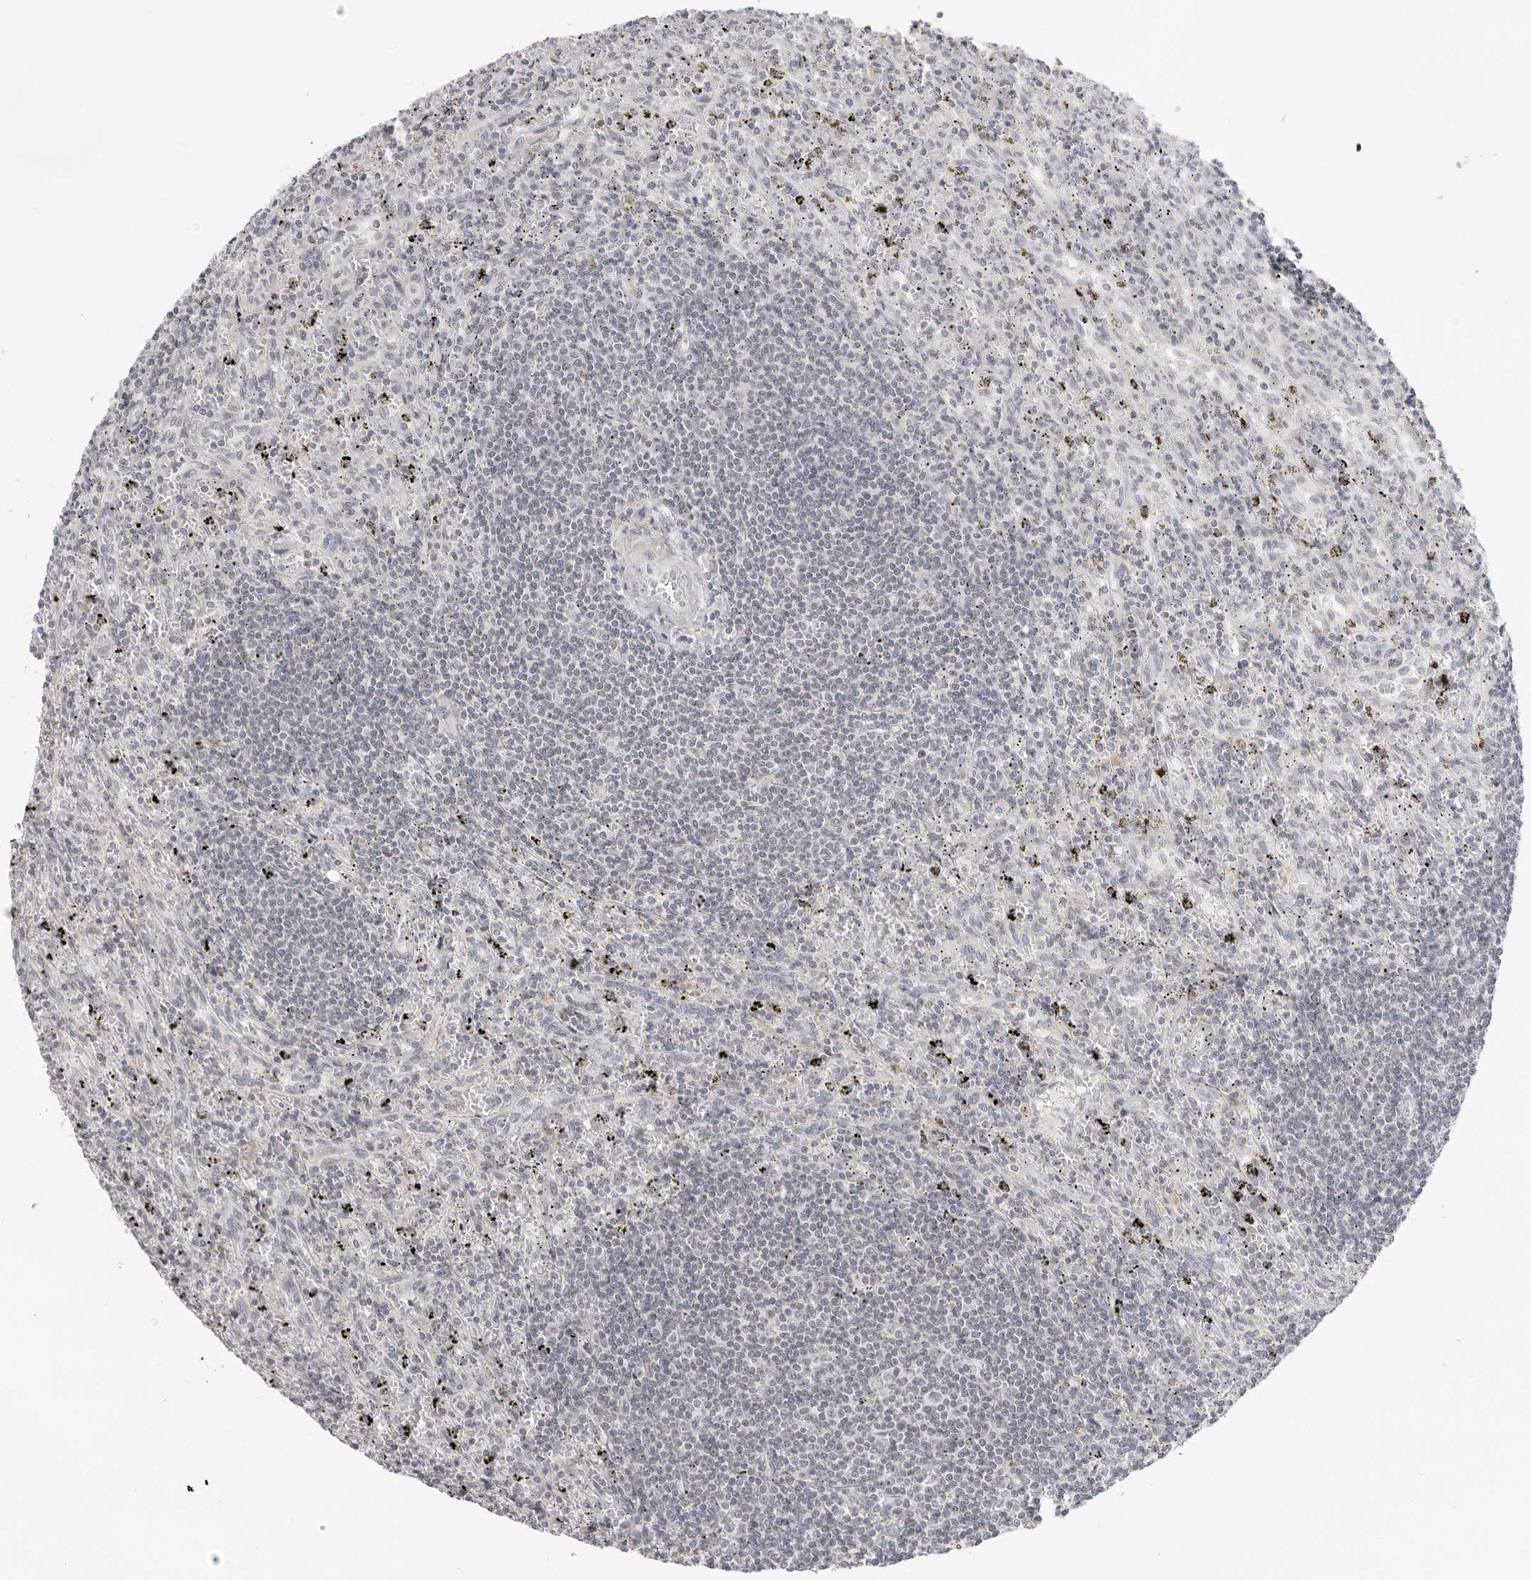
{"staining": {"intensity": "negative", "quantity": "none", "location": "none"}, "tissue": "lymphoma", "cell_type": "Tumor cells", "image_type": "cancer", "snomed": [{"axis": "morphology", "description": "Malignant lymphoma, non-Hodgkin's type, Low grade"}, {"axis": "topography", "description": "Spleen"}], "caption": "An immunohistochemistry (IHC) histopathology image of lymphoma is shown. There is no staining in tumor cells of lymphoma. (Immunohistochemistry (ihc), brightfield microscopy, high magnification).", "gene": "ACP6", "patient": {"sex": "male", "age": 76}}